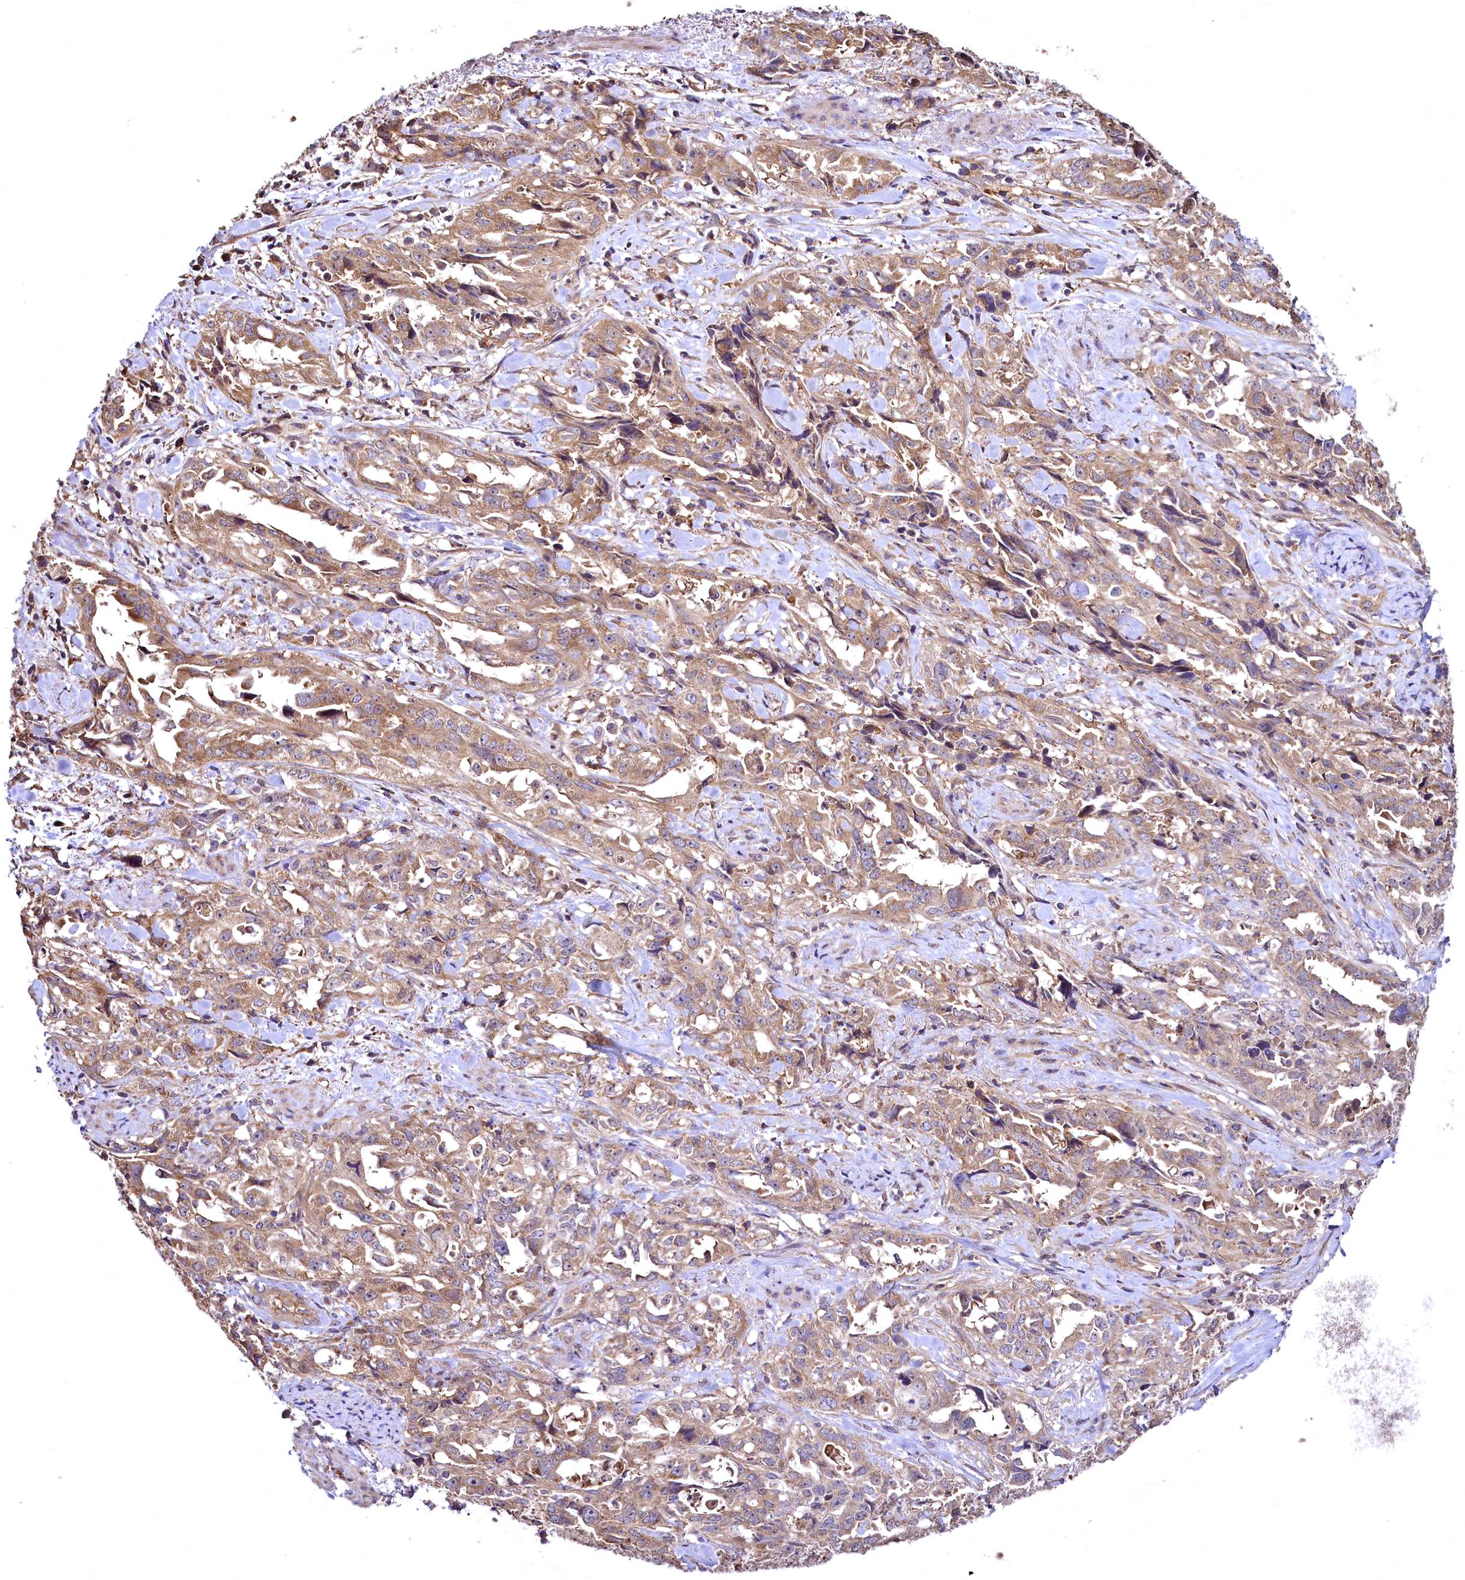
{"staining": {"intensity": "moderate", "quantity": ">75%", "location": "cytoplasmic/membranous"}, "tissue": "endometrial cancer", "cell_type": "Tumor cells", "image_type": "cancer", "snomed": [{"axis": "morphology", "description": "Adenocarcinoma, NOS"}, {"axis": "topography", "description": "Endometrium"}], "caption": "IHC image of endometrial adenocarcinoma stained for a protein (brown), which displays medium levels of moderate cytoplasmic/membranous staining in approximately >75% of tumor cells.", "gene": "TBCEL", "patient": {"sex": "female", "age": 65}}